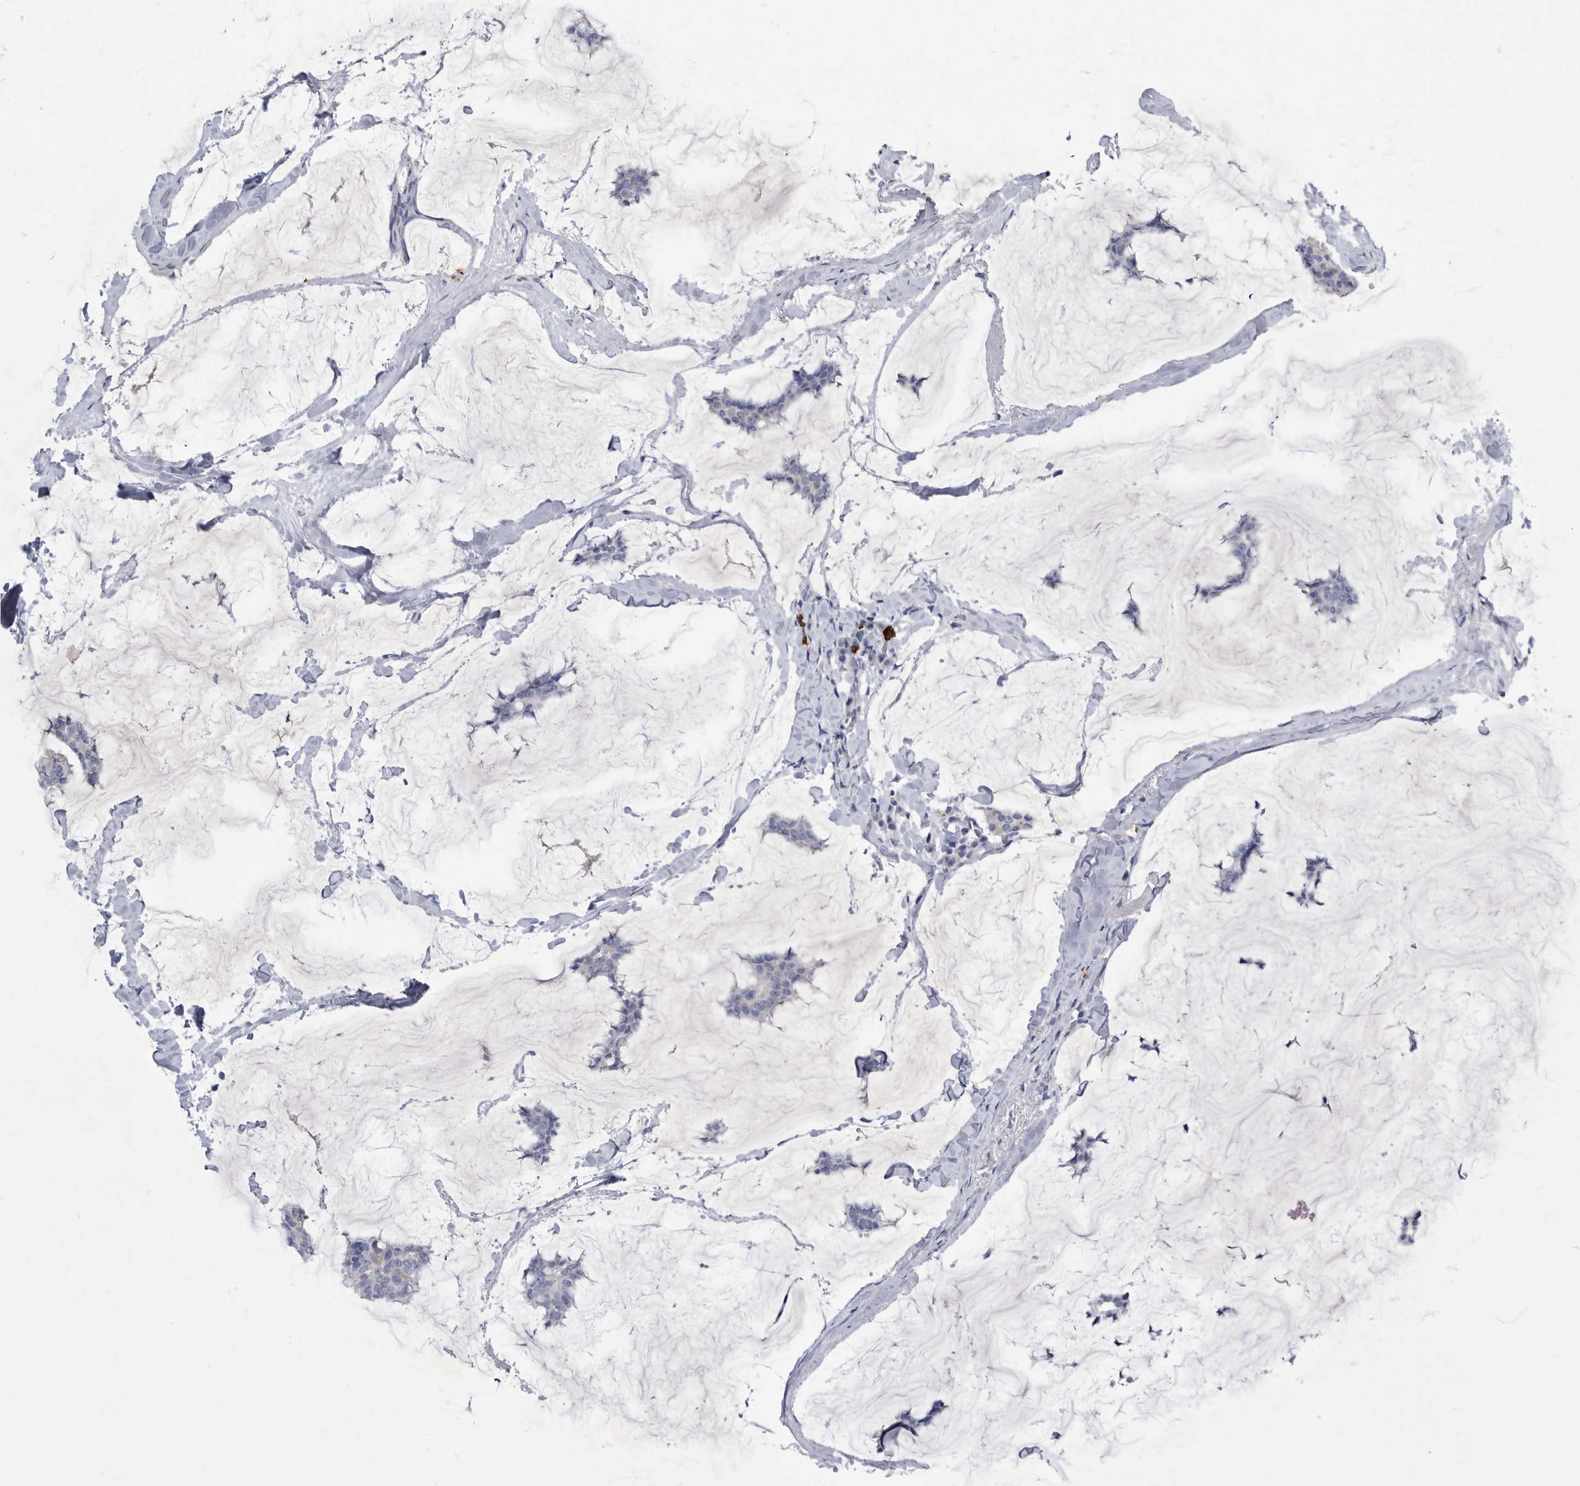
{"staining": {"intensity": "negative", "quantity": "none", "location": "none"}, "tissue": "breast cancer", "cell_type": "Tumor cells", "image_type": "cancer", "snomed": [{"axis": "morphology", "description": "Duct carcinoma"}, {"axis": "topography", "description": "Breast"}], "caption": "High power microscopy histopathology image of an IHC micrograph of breast invasive ductal carcinoma, revealing no significant positivity in tumor cells.", "gene": "BTBD6", "patient": {"sex": "female", "age": 93}}